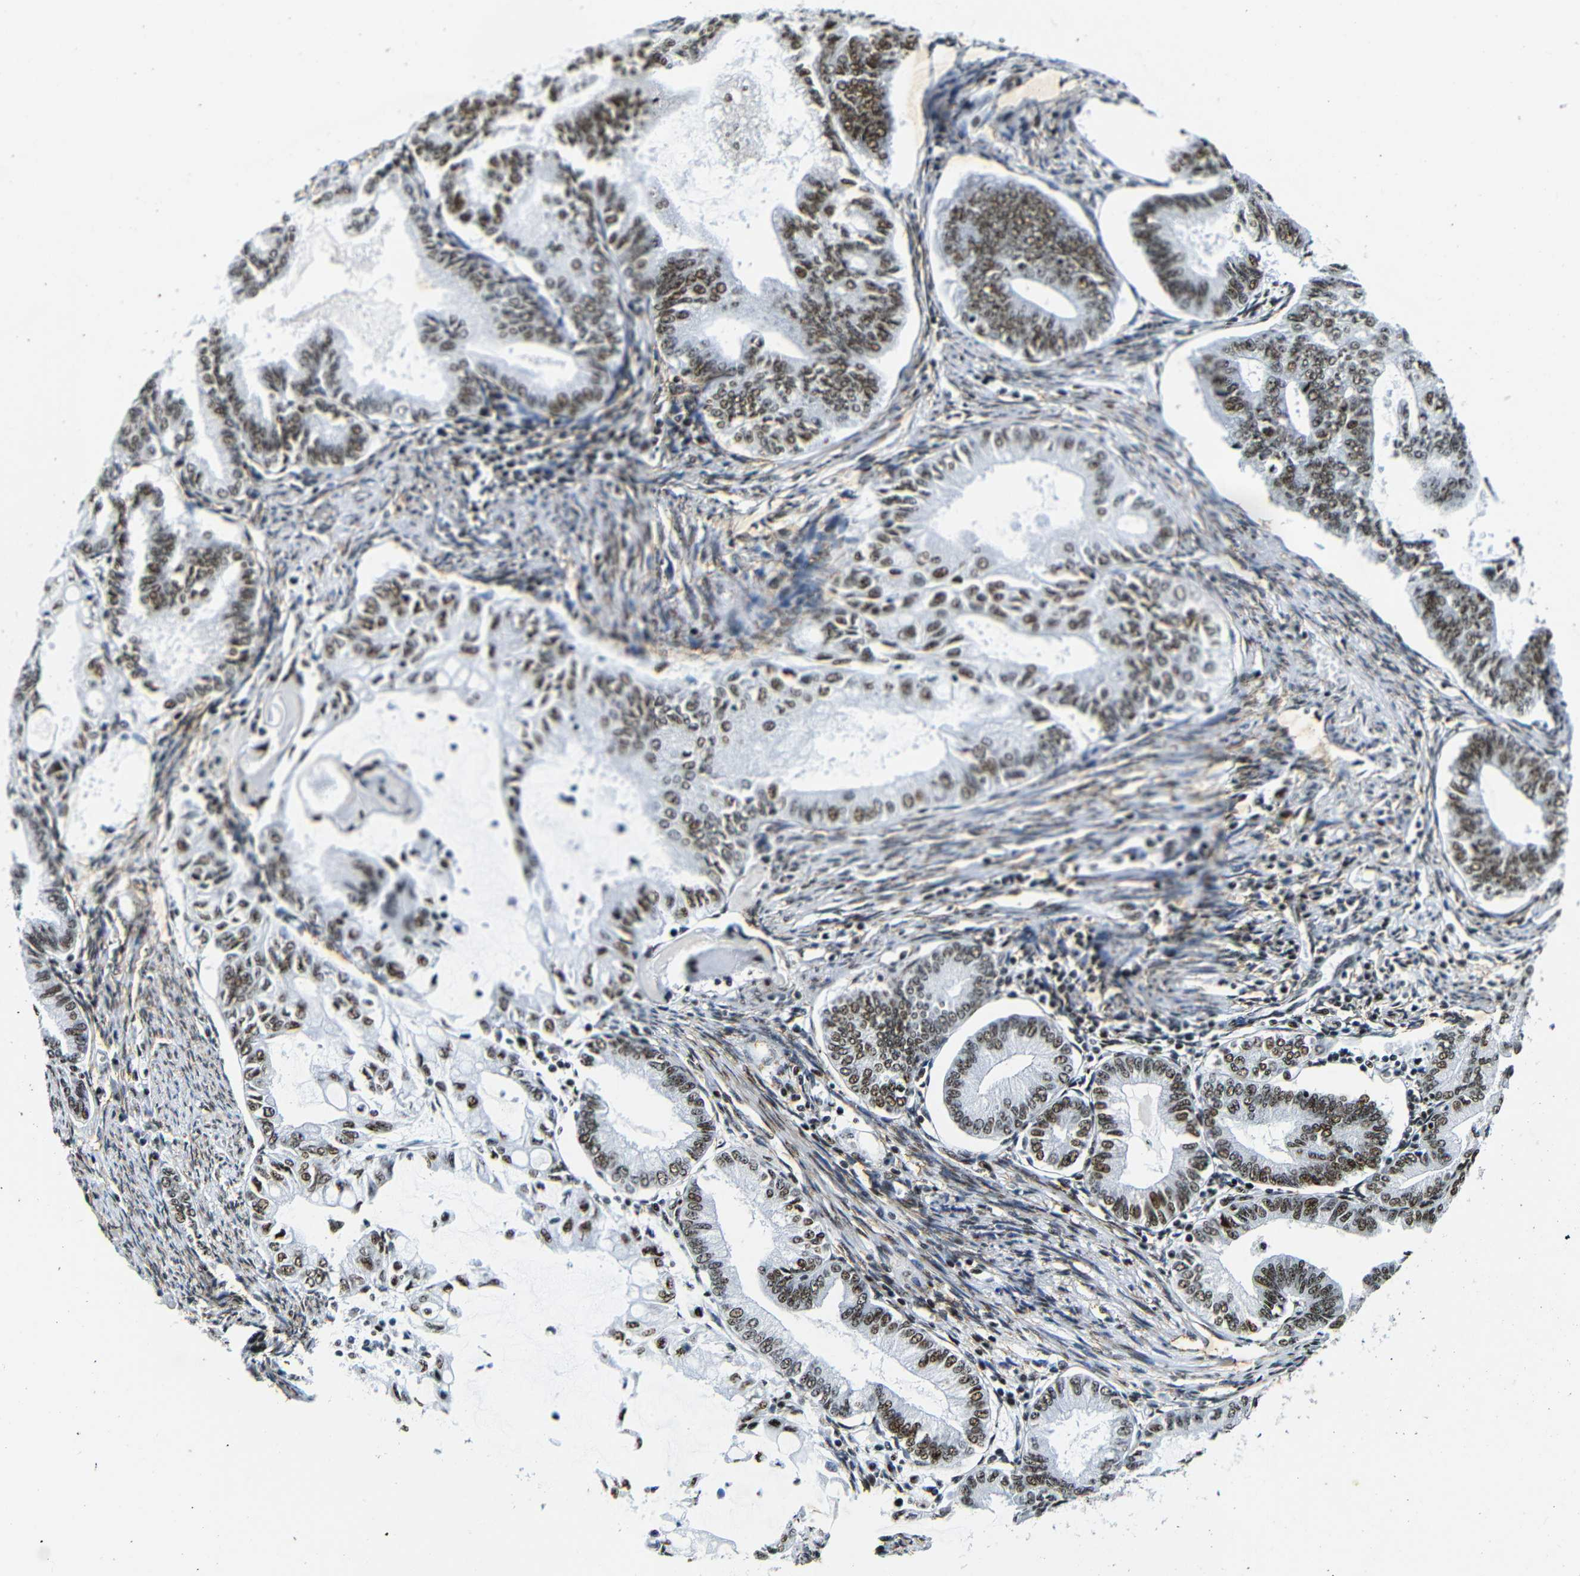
{"staining": {"intensity": "moderate", "quantity": ">75%", "location": "nuclear"}, "tissue": "endometrial cancer", "cell_type": "Tumor cells", "image_type": "cancer", "snomed": [{"axis": "morphology", "description": "Adenocarcinoma, NOS"}, {"axis": "topography", "description": "Endometrium"}], "caption": "High-magnification brightfield microscopy of endometrial adenocarcinoma stained with DAB (brown) and counterstained with hematoxylin (blue). tumor cells exhibit moderate nuclear staining is present in approximately>75% of cells.", "gene": "SRSF1", "patient": {"sex": "female", "age": 86}}